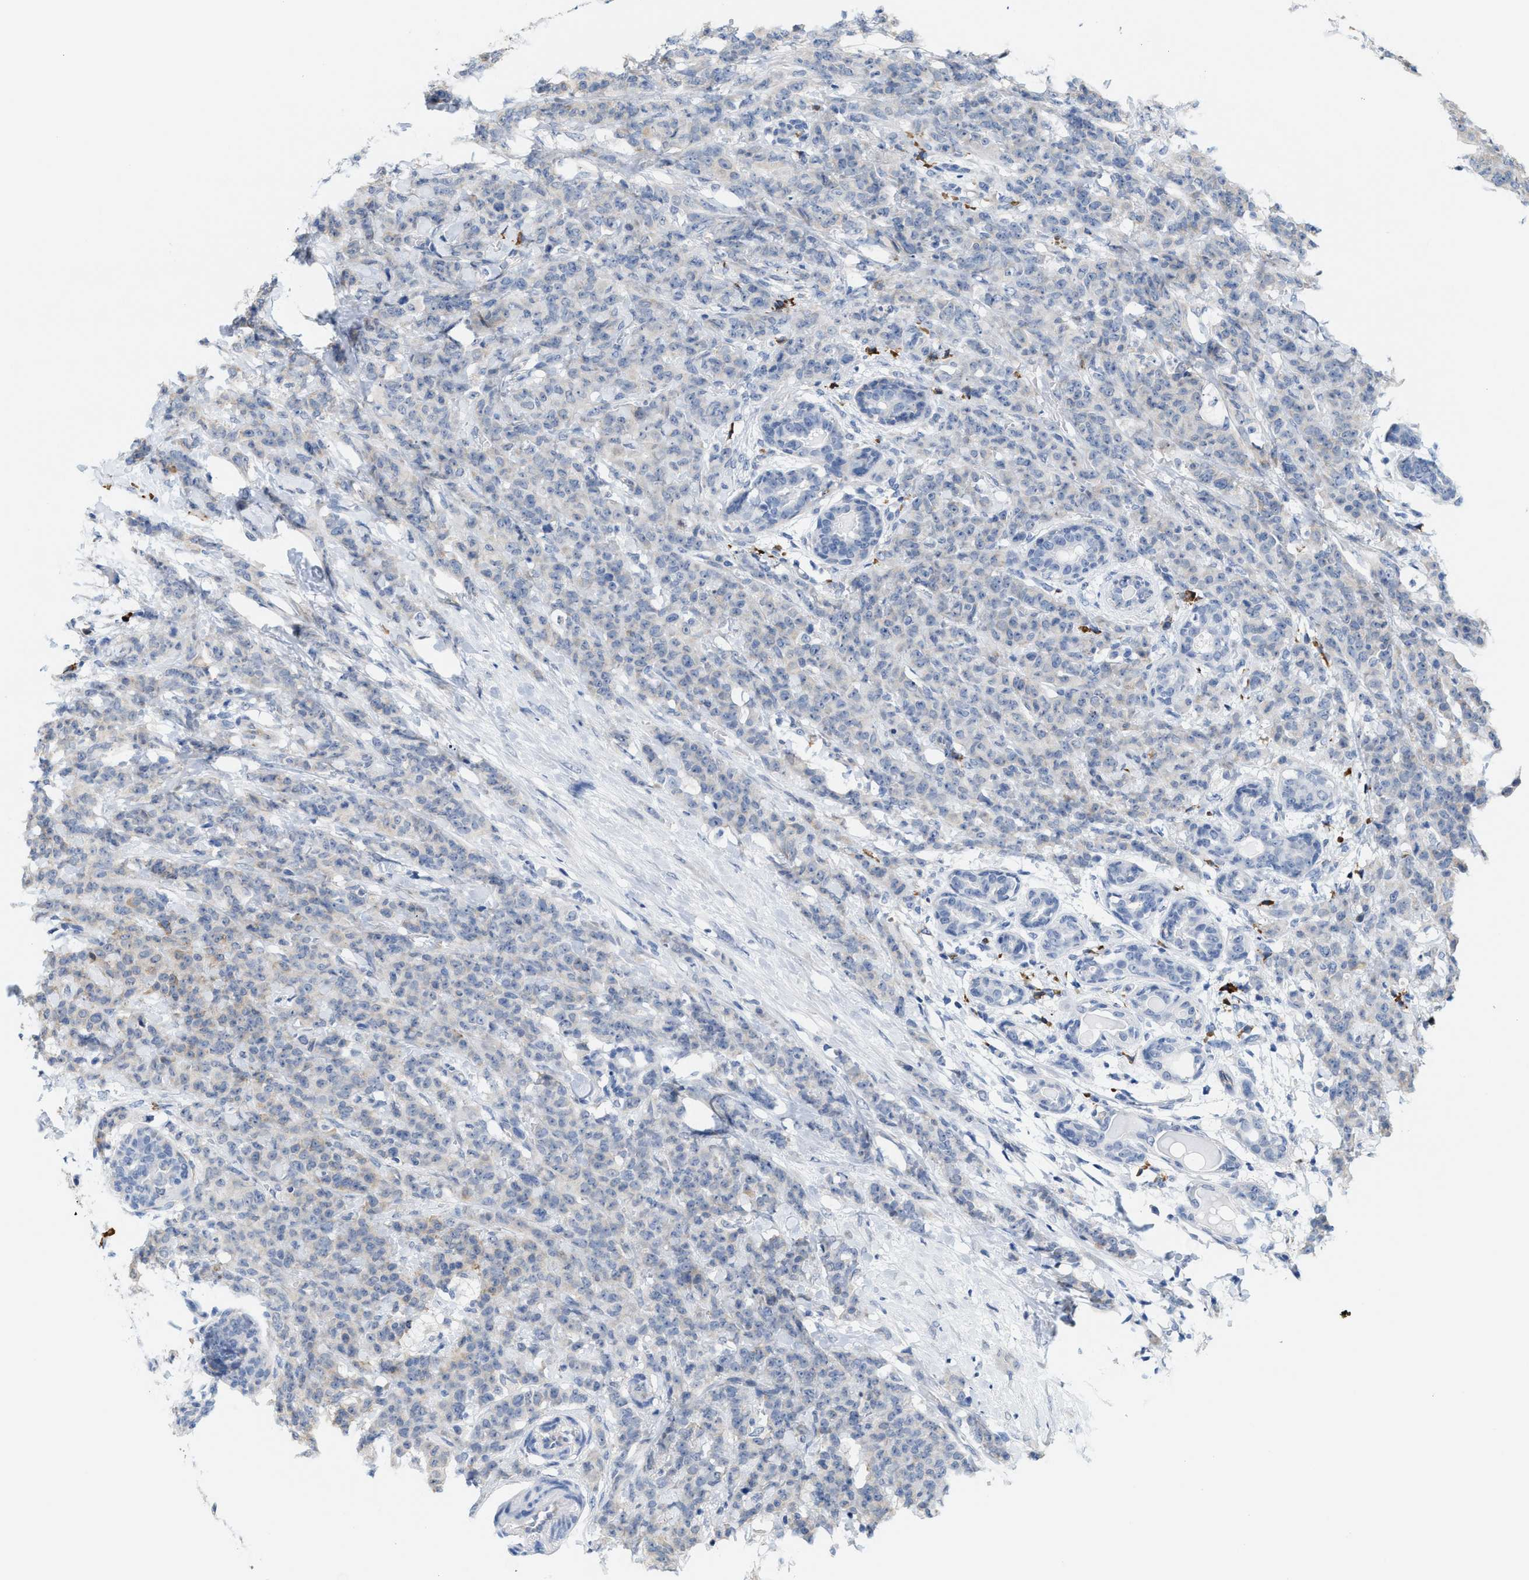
{"staining": {"intensity": "negative", "quantity": "none", "location": "none"}, "tissue": "breast cancer", "cell_type": "Tumor cells", "image_type": "cancer", "snomed": [{"axis": "morphology", "description": "Normal tissue, NOS"}, {"axis": "morphology", "description": "Duct carcinoma"}, {"axis": "topography", "description": "Breast"}], "caption": "DAB (3,3'-diaminobenzidine) immunohistochemical staining of breast cancer reveals no significant expression in tumor cells.", "gene": "KIFC3", "patient": {"sex": "female", "age": 40}}